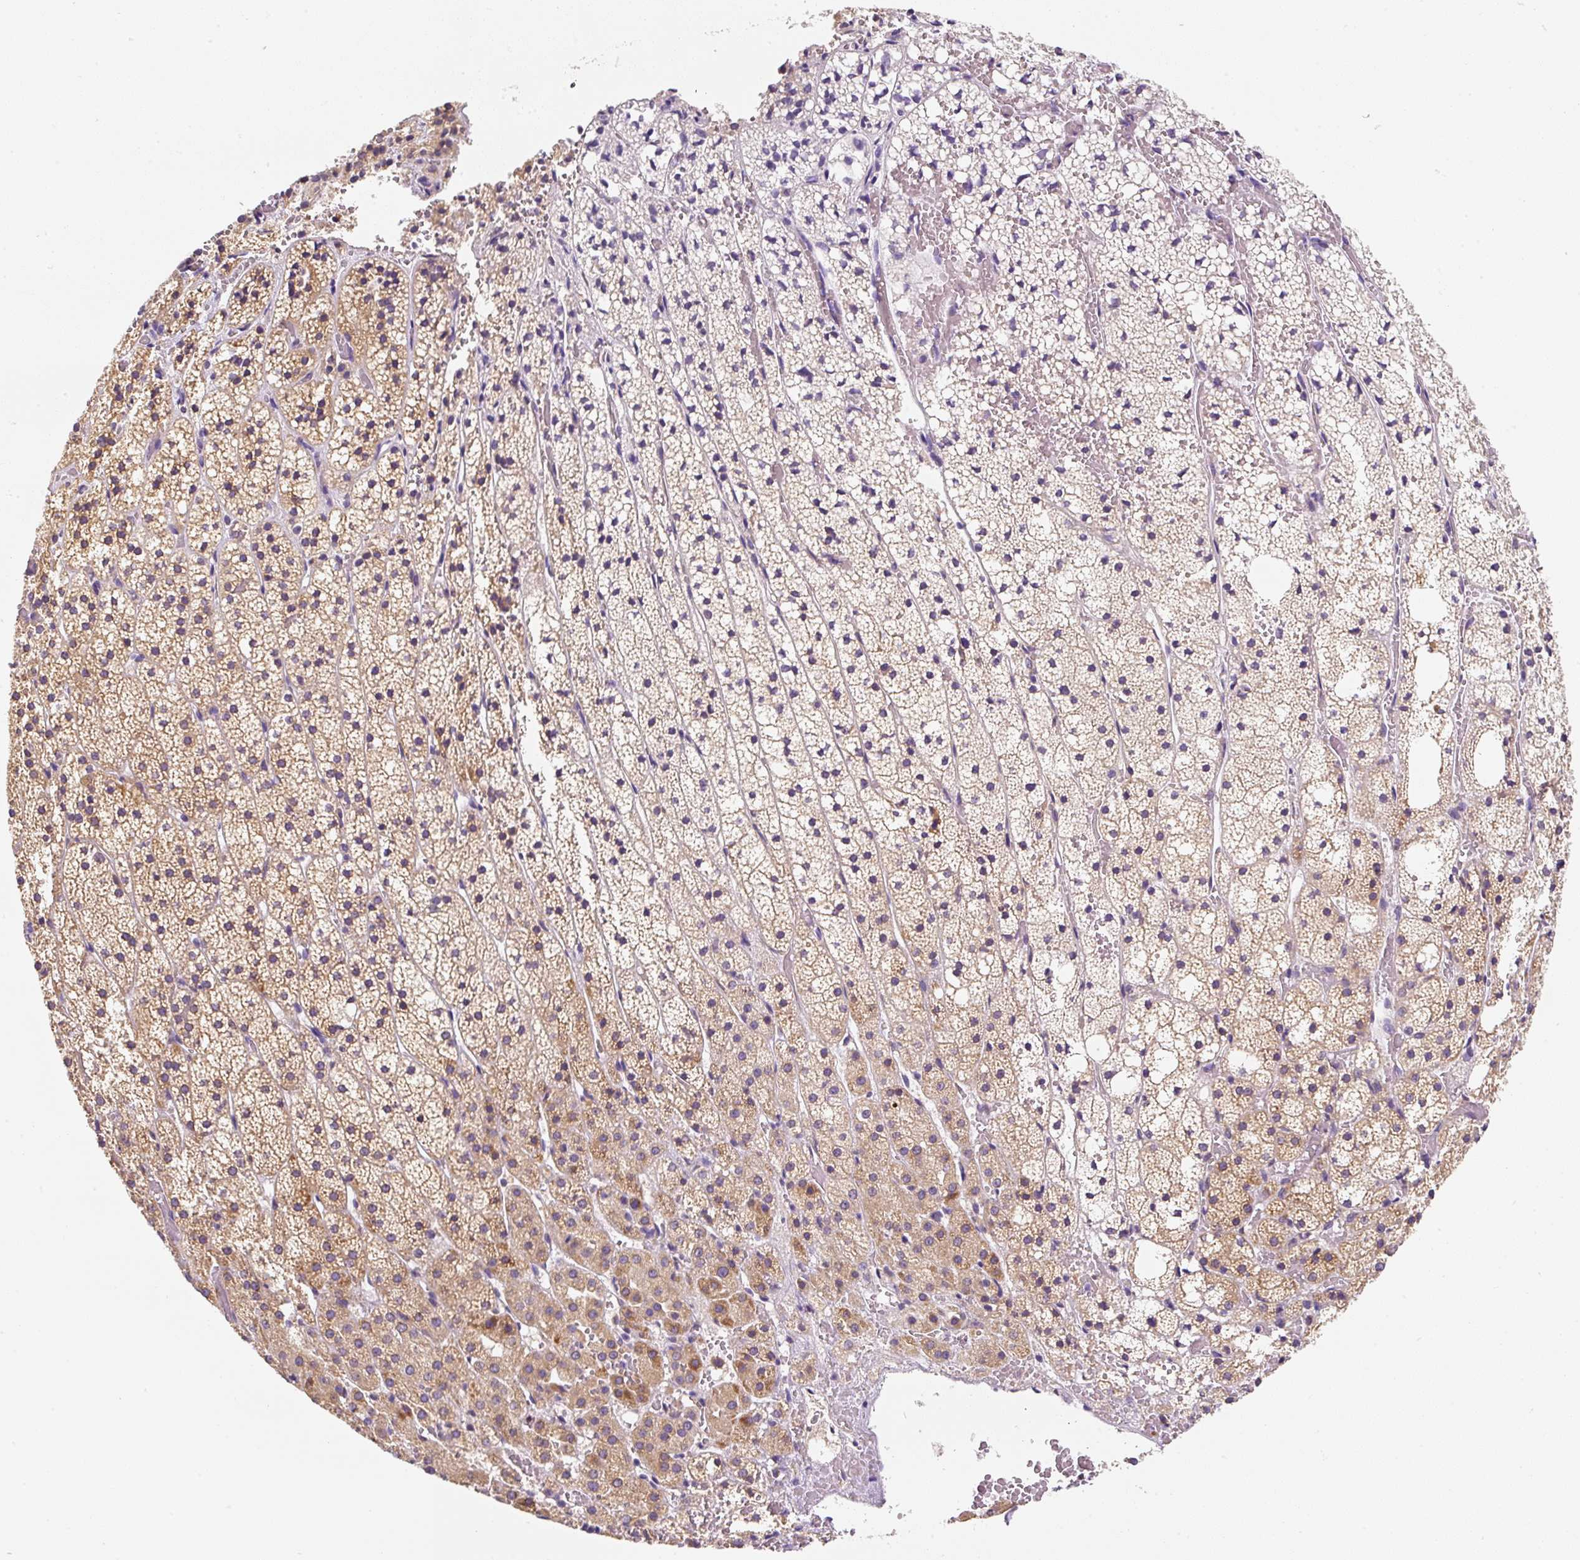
{"staining": {"intensity": "moderate", "quantity": "25%-75%", "location": "cytoplasmic/membranous"}, "tissue": "adrenal gland", "cell_type": "Glandular cells", "image_type": "normal", "snomed": [{"axis": "morphology", "description": "Normal tissue, NOS"}, {"axis": "topography", "description": "Adrenal gland"}], "caption": "Adrenal gland stained with DAB immunohistochemistry (IHC) reveals medium levels of moderate cytoplasmic/membranous expression in approximately 25%-75% of glandular cells.", "gene": "DDOST", "patient": {"sex": "male", "age": 53}}